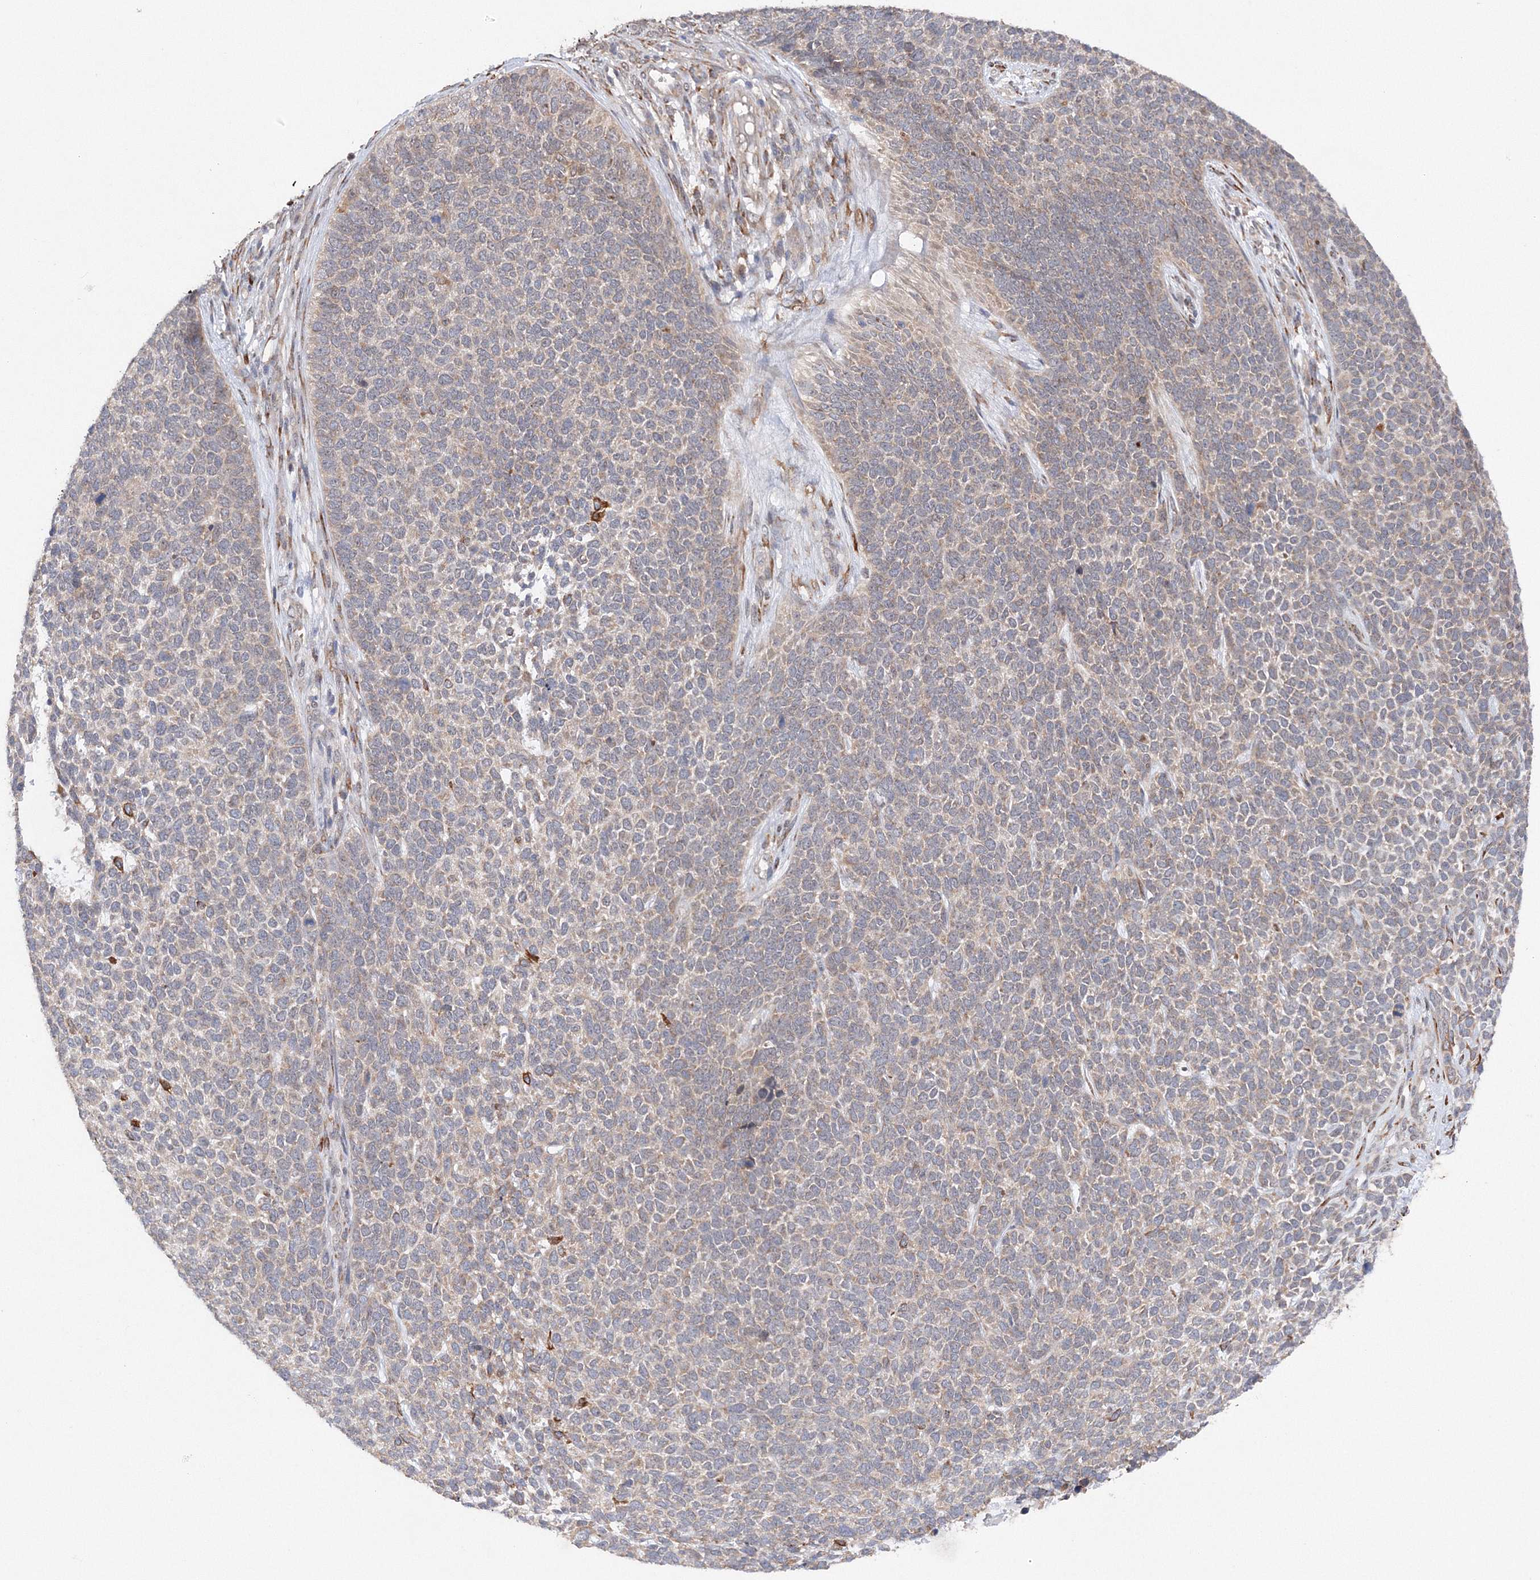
{"staining": {"intensity": "moderate", "quantity": "<25%", "location": "cytoplasmic/membranous"}, "tissue": "skin cancer", "cell_type": "Tumor cells", "image_type": "cancer", "snomed": [{"axis": "morphology", "description": "Basal cell carcinoma"}, {"axis": "topography", "description": "Skin"}], "caption": "Skin basal cell carcinoma stained for a protein (brown) shows moderate cytoplasmic/membranous positive expression in about <25% of tumor cells.", "gene": "DIS3L2", "patient": {"sex": "female", "age": 84}}